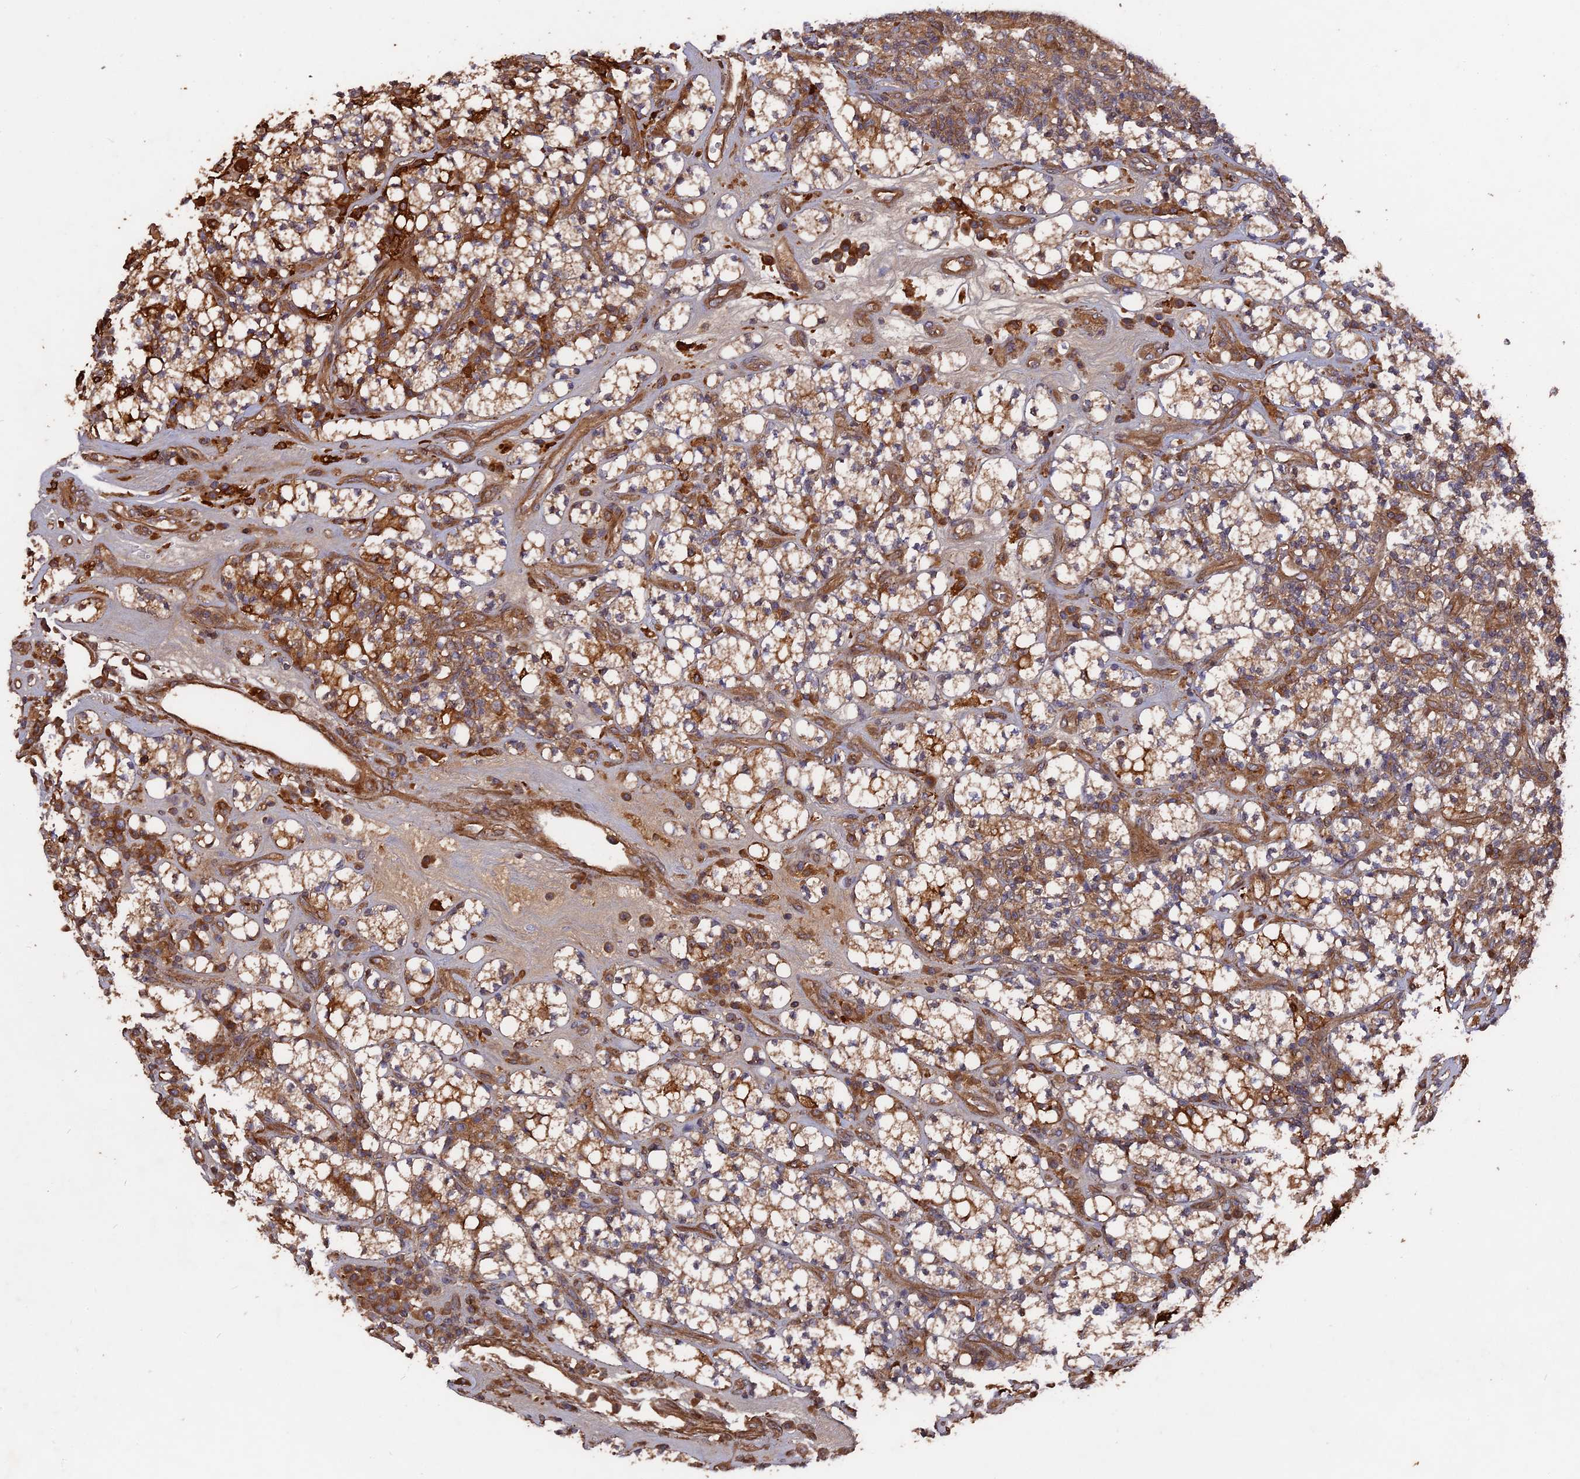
{"staining": {"intensity": "weak", "quantity": ">75%", "location": "cytoplasmic/membranous"}, "tissue": "renal cancer", "cell_type": "Tumor cells", "image_type": "cancer", "snomed": [{"axis": "morphology", "description": "Adenocarcinoma, NOS"}, {"axis": "topography", "description": "Kidney"}], "caption": "Tumor cells display weak cytoplasmic/membranous expression in approximately >75% of cells in renal cancer (adenocarcinoma).", "gene": "DEF8", "patient": {"sex": "male", "age": 77}}